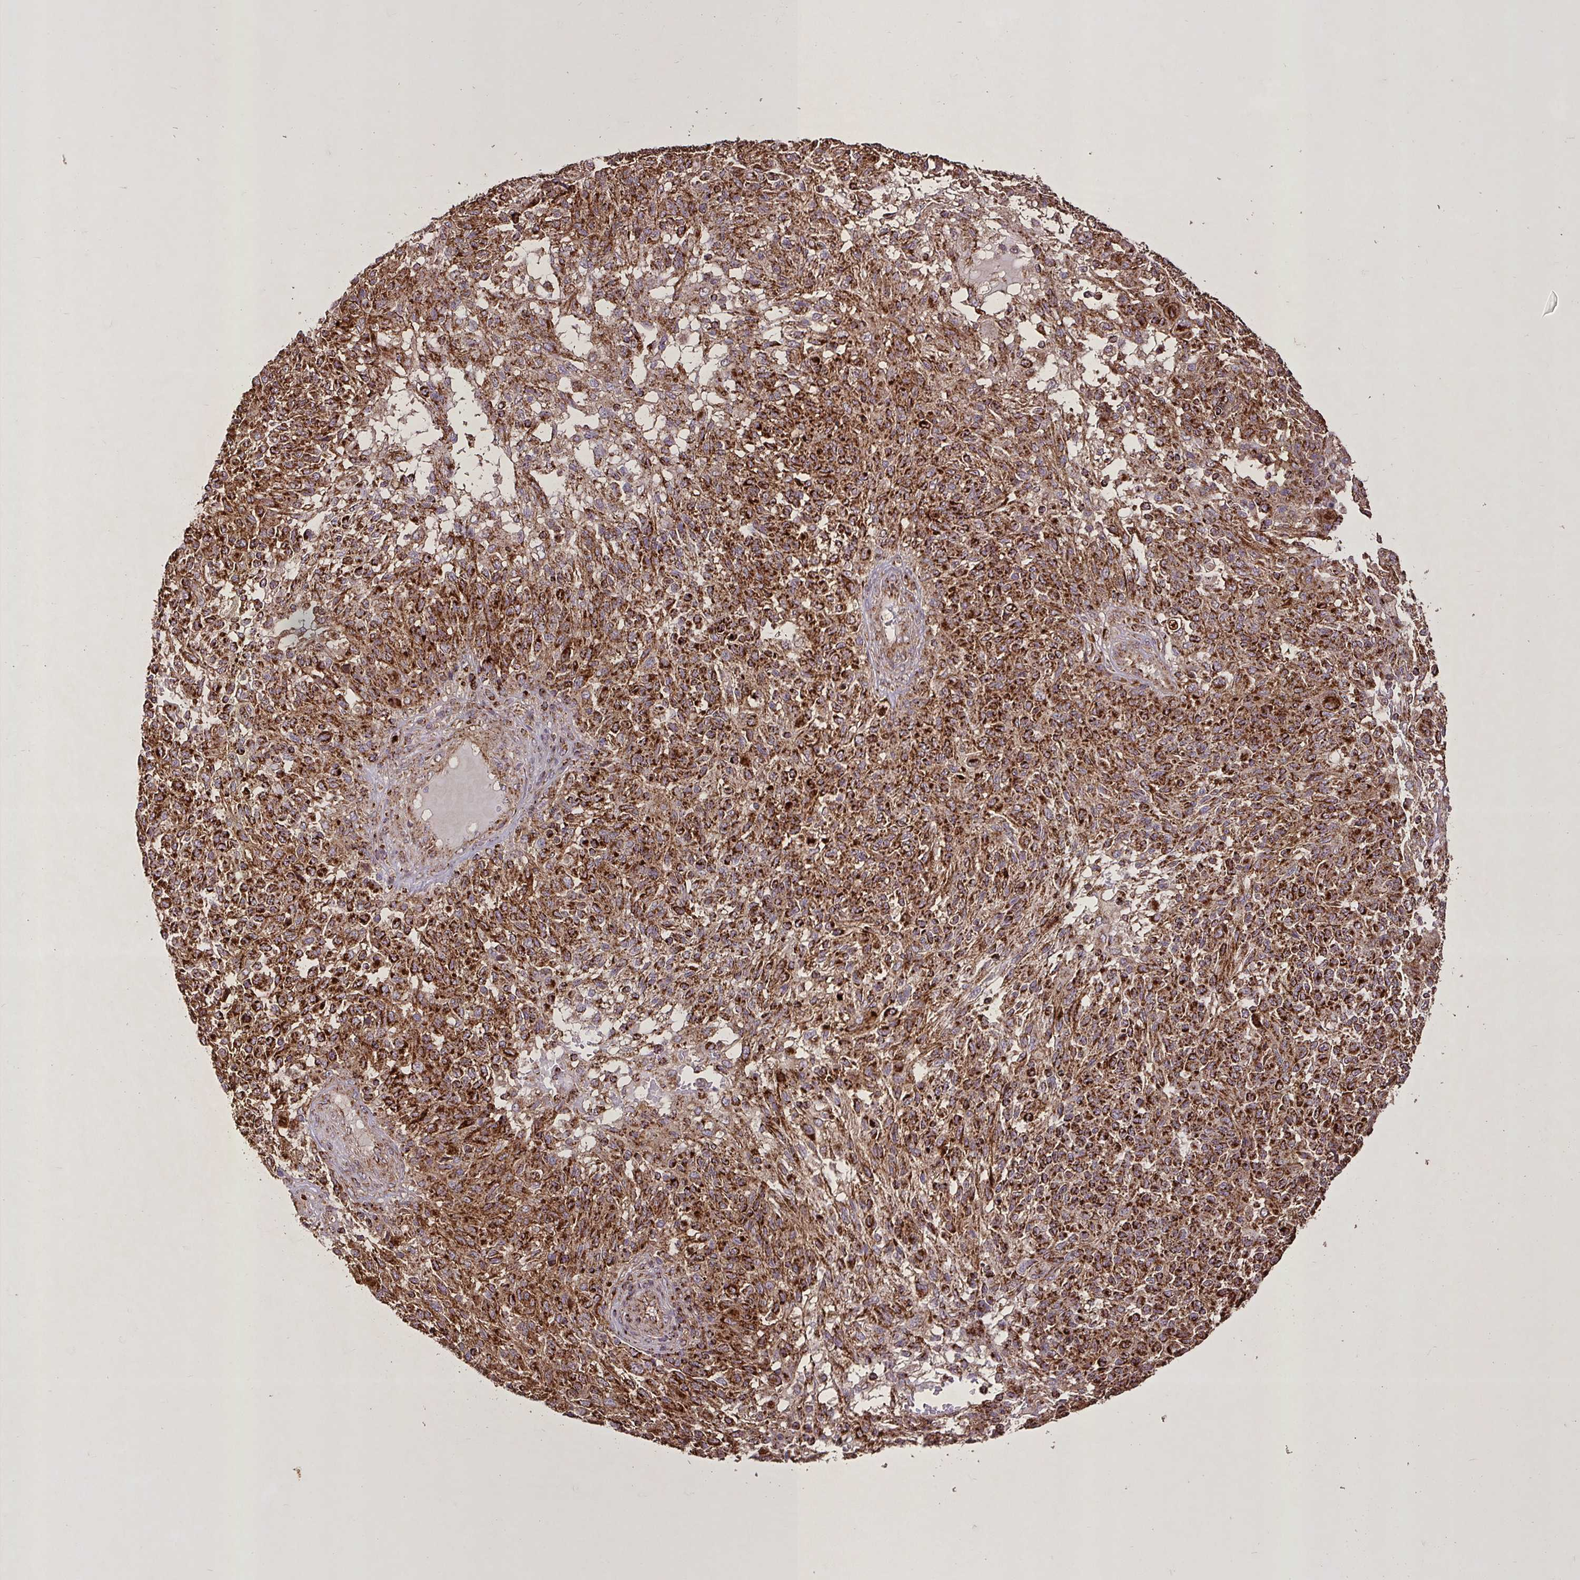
{"staining": {"intensity": "strong", "quantity": ">75%", "location": "cytoplasmic/membranous"}, "tissue": "melanoma", "cell_type": "Tumor cells", "image_type": "cancer", "snomed": [{"axis": "morphology", "description": "Malignant melanoma, NOS"}, {"axis": "topography", "description": "Skin"}], "caption": "A brown stain labels strong cytoplasmic/membranous staining of a protein in malignant melanoma tumor cells. The staining was performed using DAB, with brown indicating positive protein expression. Nuclei are stained blue with hematoxylin.", "gene": "AGK", "patient": {"sex": "male", "age": 66}}